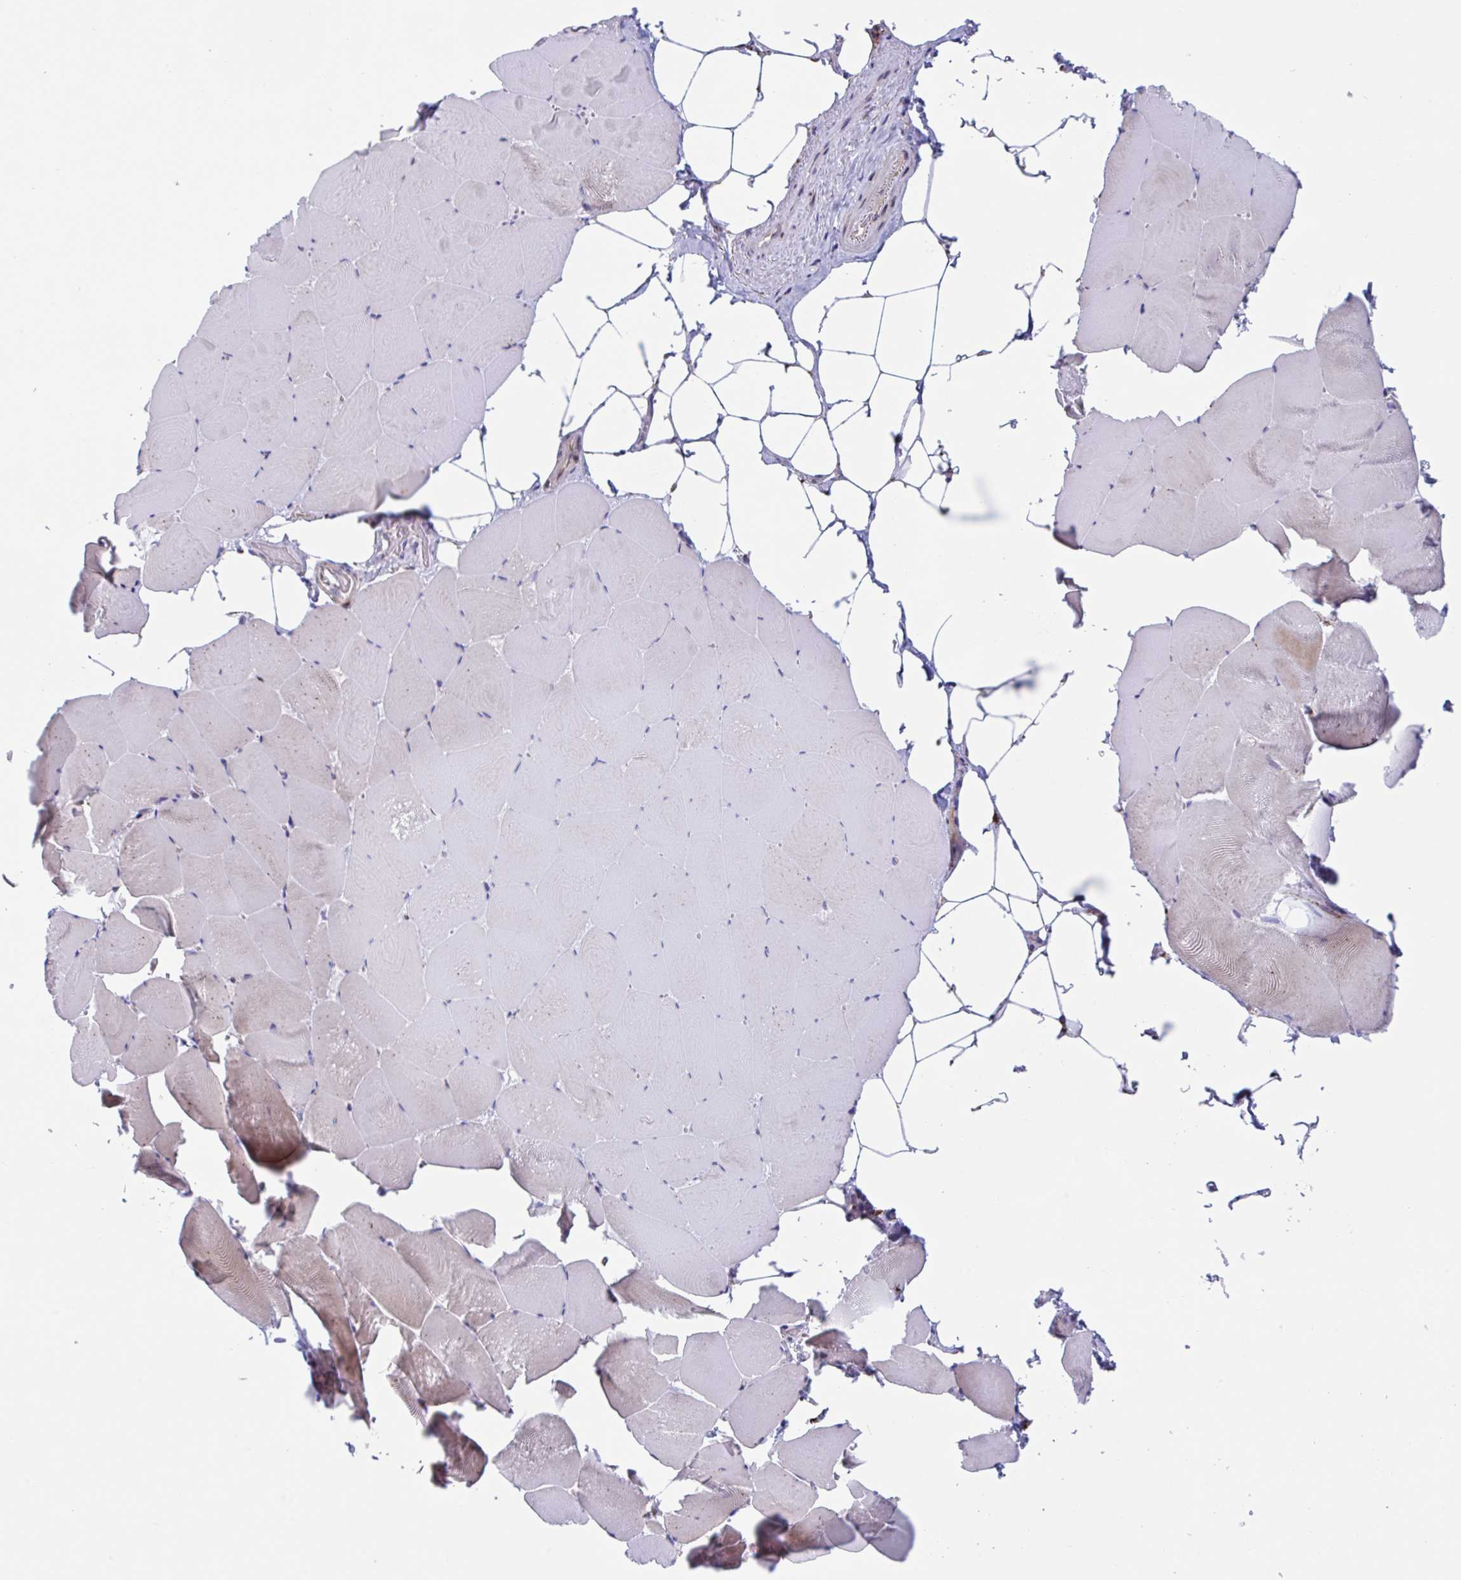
{"staining": {"intensity": "moderate", "quantity": "<25%", "location": "cytoplasmic/membranous"}, "tissue": "skeletal muscle", "cell_type": "Myocytes", "image_type": "normal", "snomed": [{"axis": "morphology", "description": "Normal tissue, NOS"}, {"axis": "topography", "description": "Skeletal muscle"}], "caption": "Skeletal muscle stained with immunohistochemistry exhibits moderate cytoplasmic/membranous expression in approximately <25% of myocytes. The protein of interest is stained brown, and the nuclei are stained in blue (DAB (3,3'-diaminobenzidine) IHC with brightfield microscopy, high magnification).", "gene": "RFK", "patient": {"sex": "female", "age": 64}}